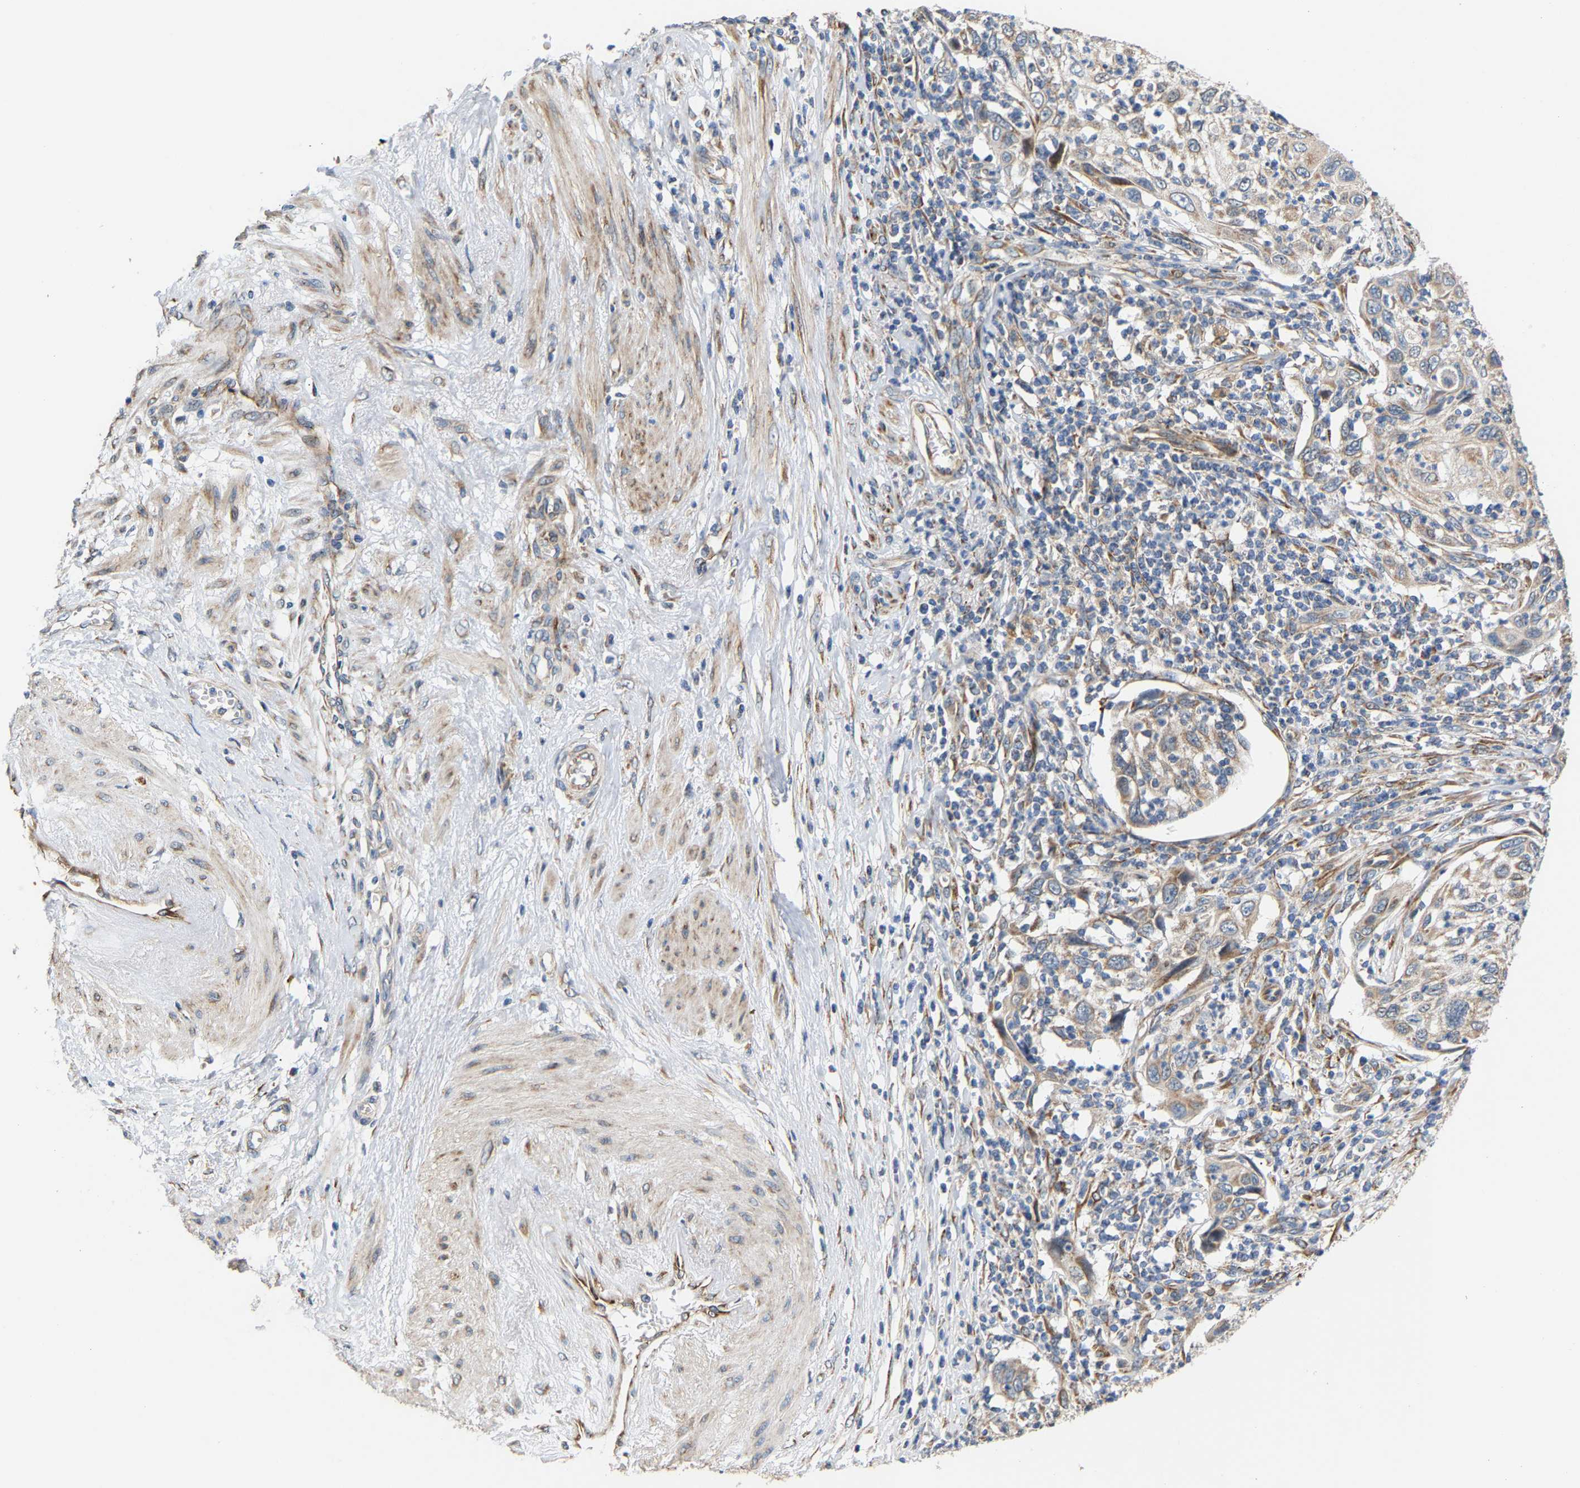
{"staining": {"intensity": "weak", "quantity": "25%-75%", "location": "cytoplasmic/membranous"}, "tissue": "cervical cancer", "cell_type": "Tumor cells", "image_type": "cancer", "snomed": [{"axis": "morphology", "description": "Squamous cell carcinoma, NOS"}, {"axis": "topography", "description": "Cervix"}], "caption": "This image displays immunohistochemistry staining of cervical squamous cell carcinoma, with low weak cytoplasmic/membranous expression in about 25%-75% of tumor cells.", "gene": "TMEM168", "patient": {"sex": "female", "age": 70}}